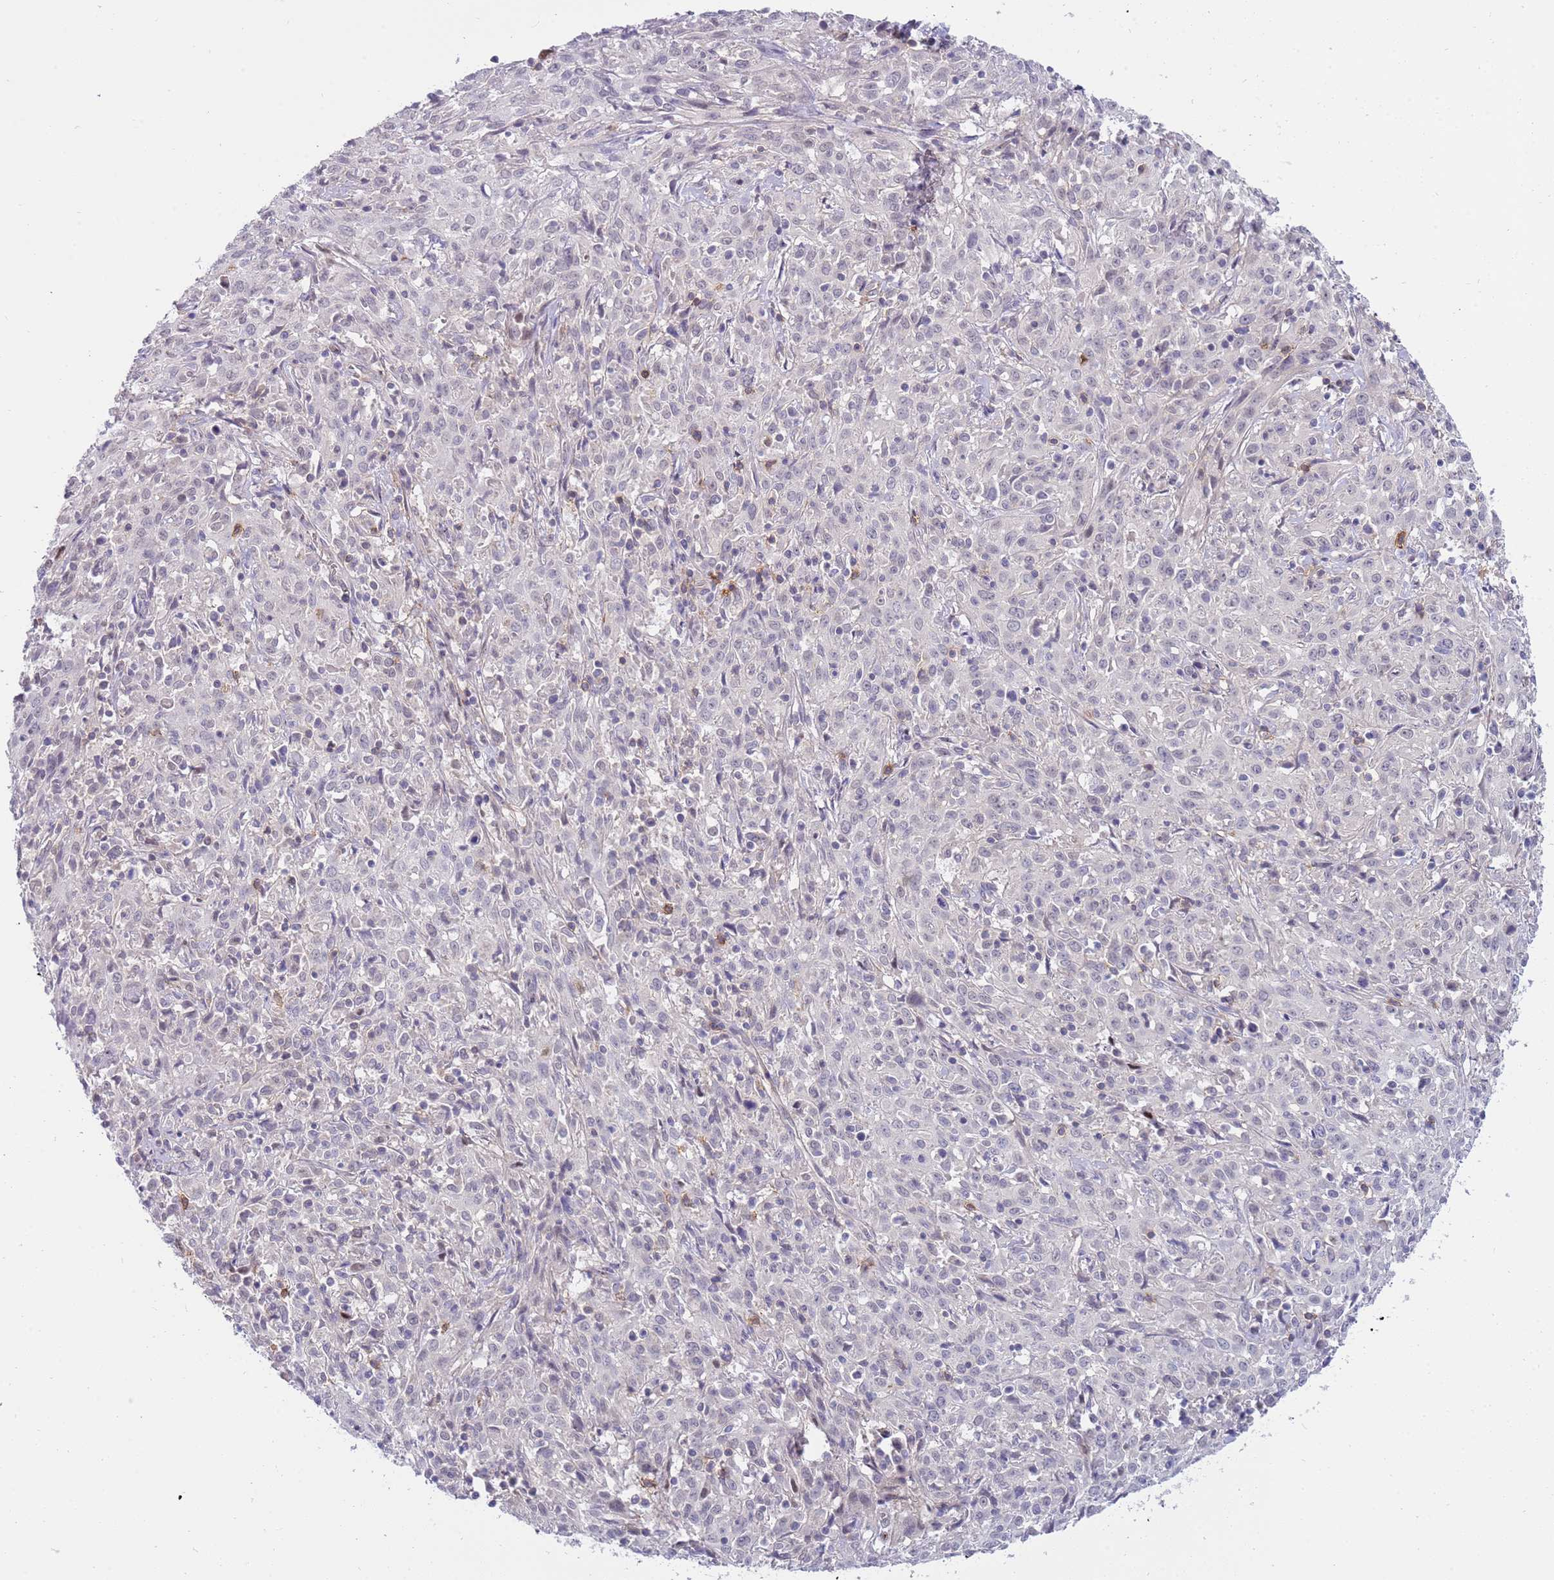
{"staining": {"intensity": "negative", "quantity": "none", "location": "none"}, "tissue": "cervical cancer", "cell_type": "Tumor cells", "image_type": "cancer", "snomed": [{"axis": "morphology", "description": "Squamous cell carcinoma, NOS"}, {"axis": "topography", "description": "Cervix"}], "caption": "High magnification brightfield microscopy of squamous cell carcinoma (cervical) stained with DAB (3,3'-diaminobenzidine) (brown) and counterstained with hematoxylin (blue): tumor cells show no significant positivity.", "gene": "STK25", "patient": {"sex": "female", "age": 57}}